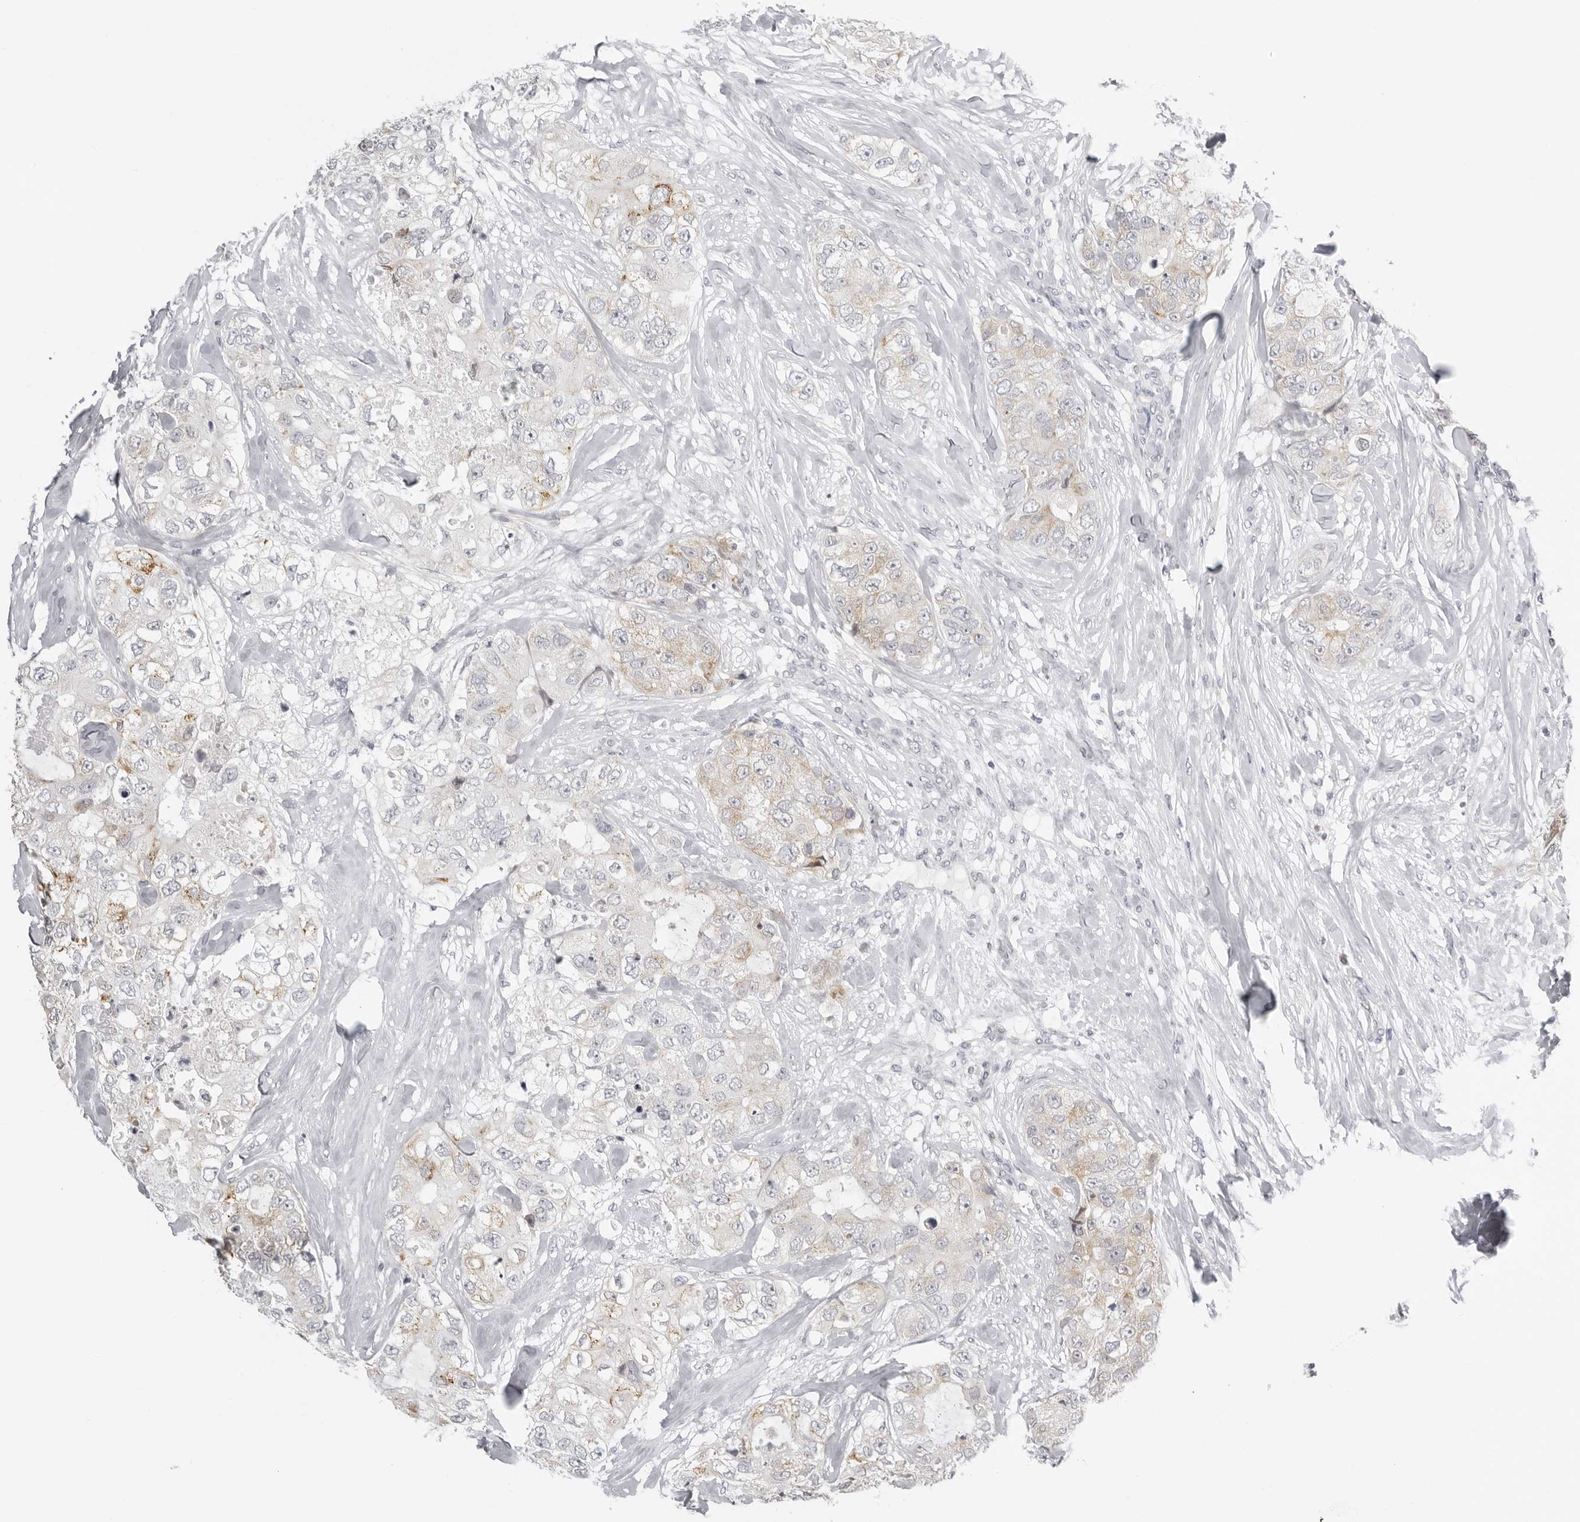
{"staining": {"intensity": "weak", "quantity": "<25%", "location": "cytoplasmic/membranous"}, "tissue": "breast cancer", "cell_type": "Tumor cells", "image_type": "cancer", "snomed": [{"axis": "morphology", "description": "Duct carcinoma"}, {"axis": "topography", "description": "Breast"}], "caption": "Immunohistochemistry image of neoplastic tissue: breast cancer stained with DAB demonstrates no significant protein staining in tumor cells.", "gene": "ACP6", "patient": {"sex": "female", "age": 62}}